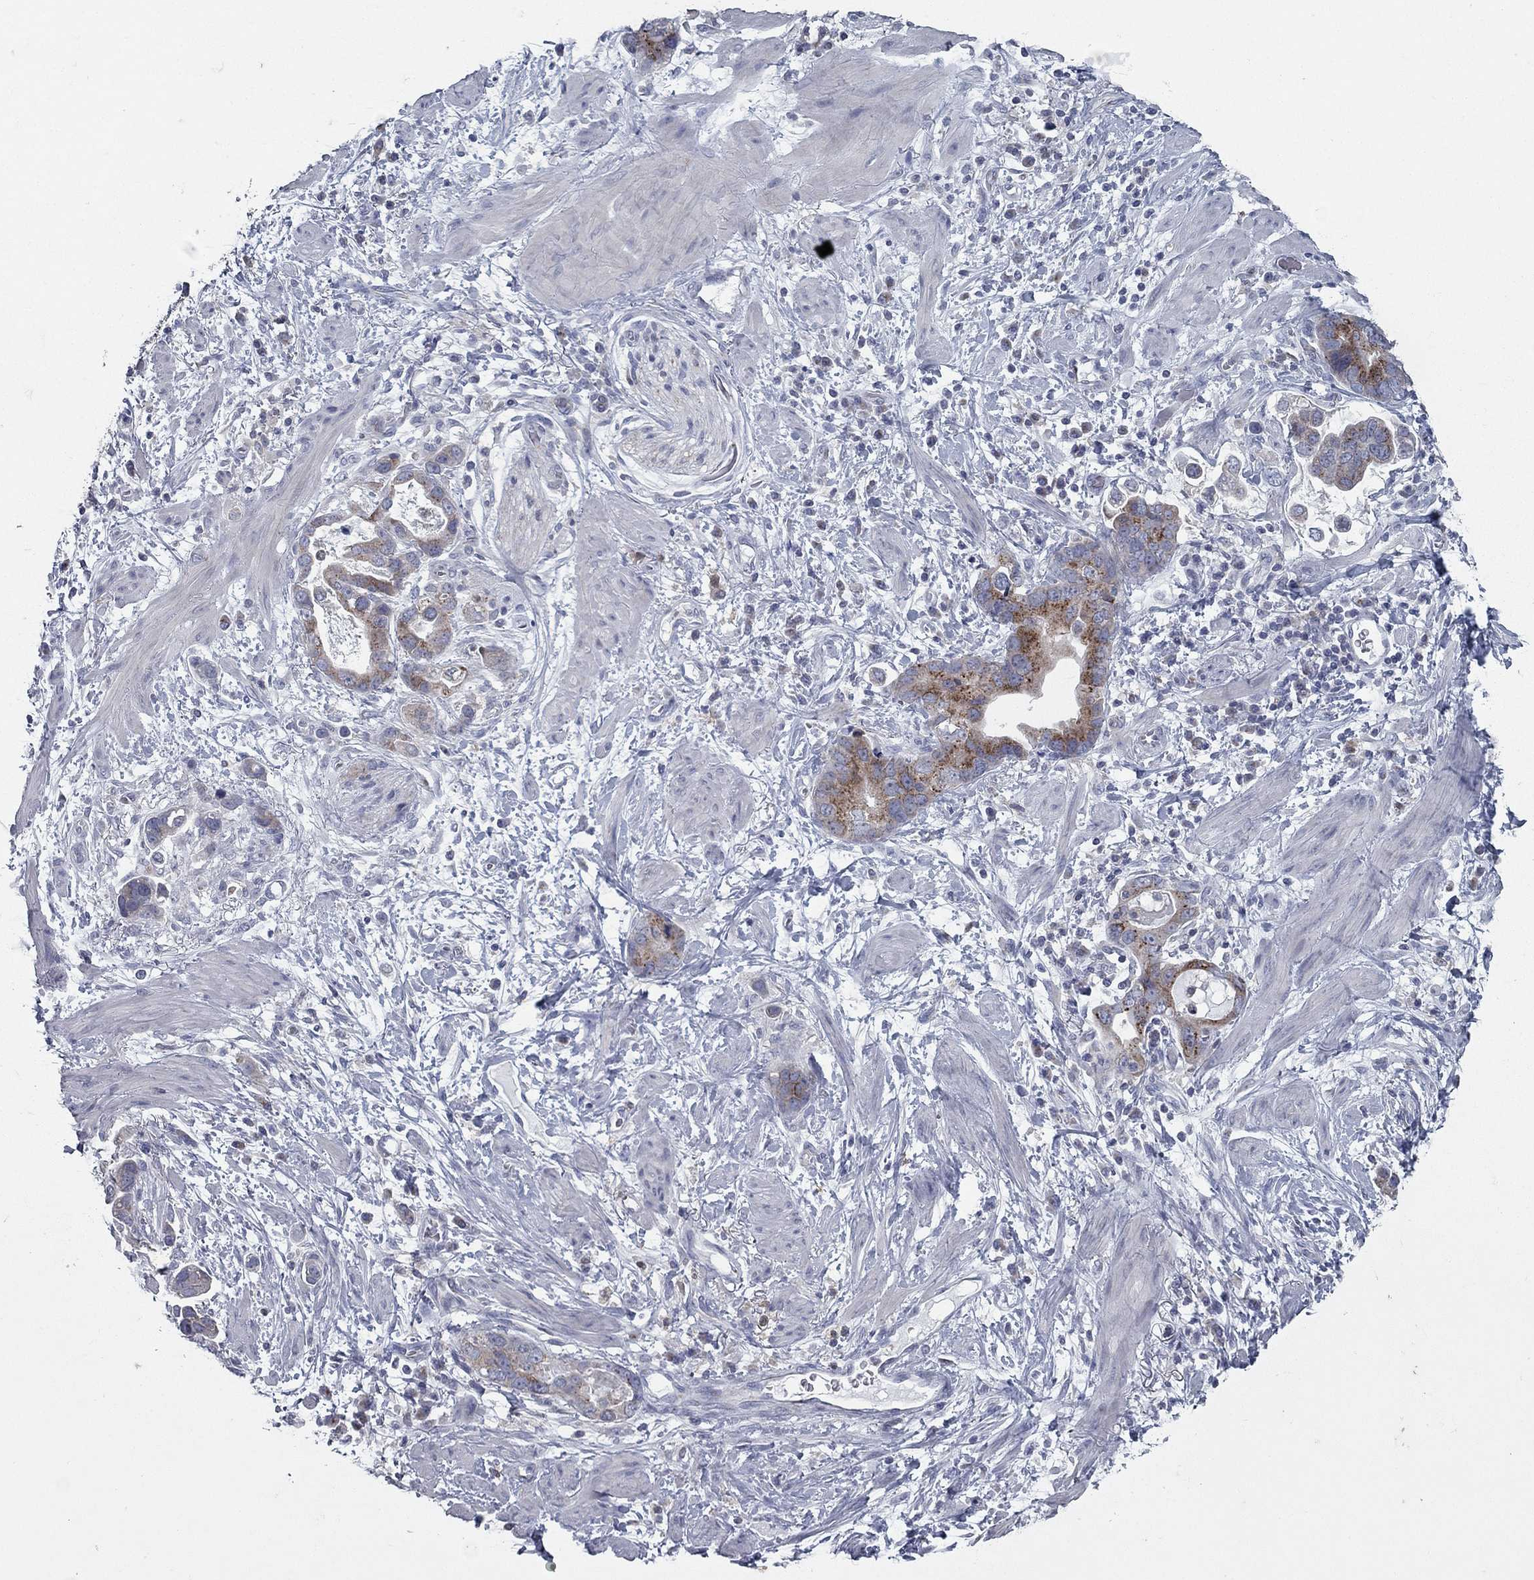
{"staining": {"intensity": "moderate", "quantity": "25%-75%", "location": "cytoplasmic/membranous"}, "tissue": "stomach cancer", "cell_type": "Tumor cells", "image_type": "cancer", "snomed": [{"axis": "morphology", "description": "Adenocarcinoma, NOS"}, {"axis": "topography", "description": "Stomach, lower"}], "caption": "Protein staining displays moderate cytoplasmic/membranous staining in approximately 25%-75% of tumor cells in stomach cancer.", "gene": "KIAA0319L", "patient": {"sex": "female", "age": 93}}